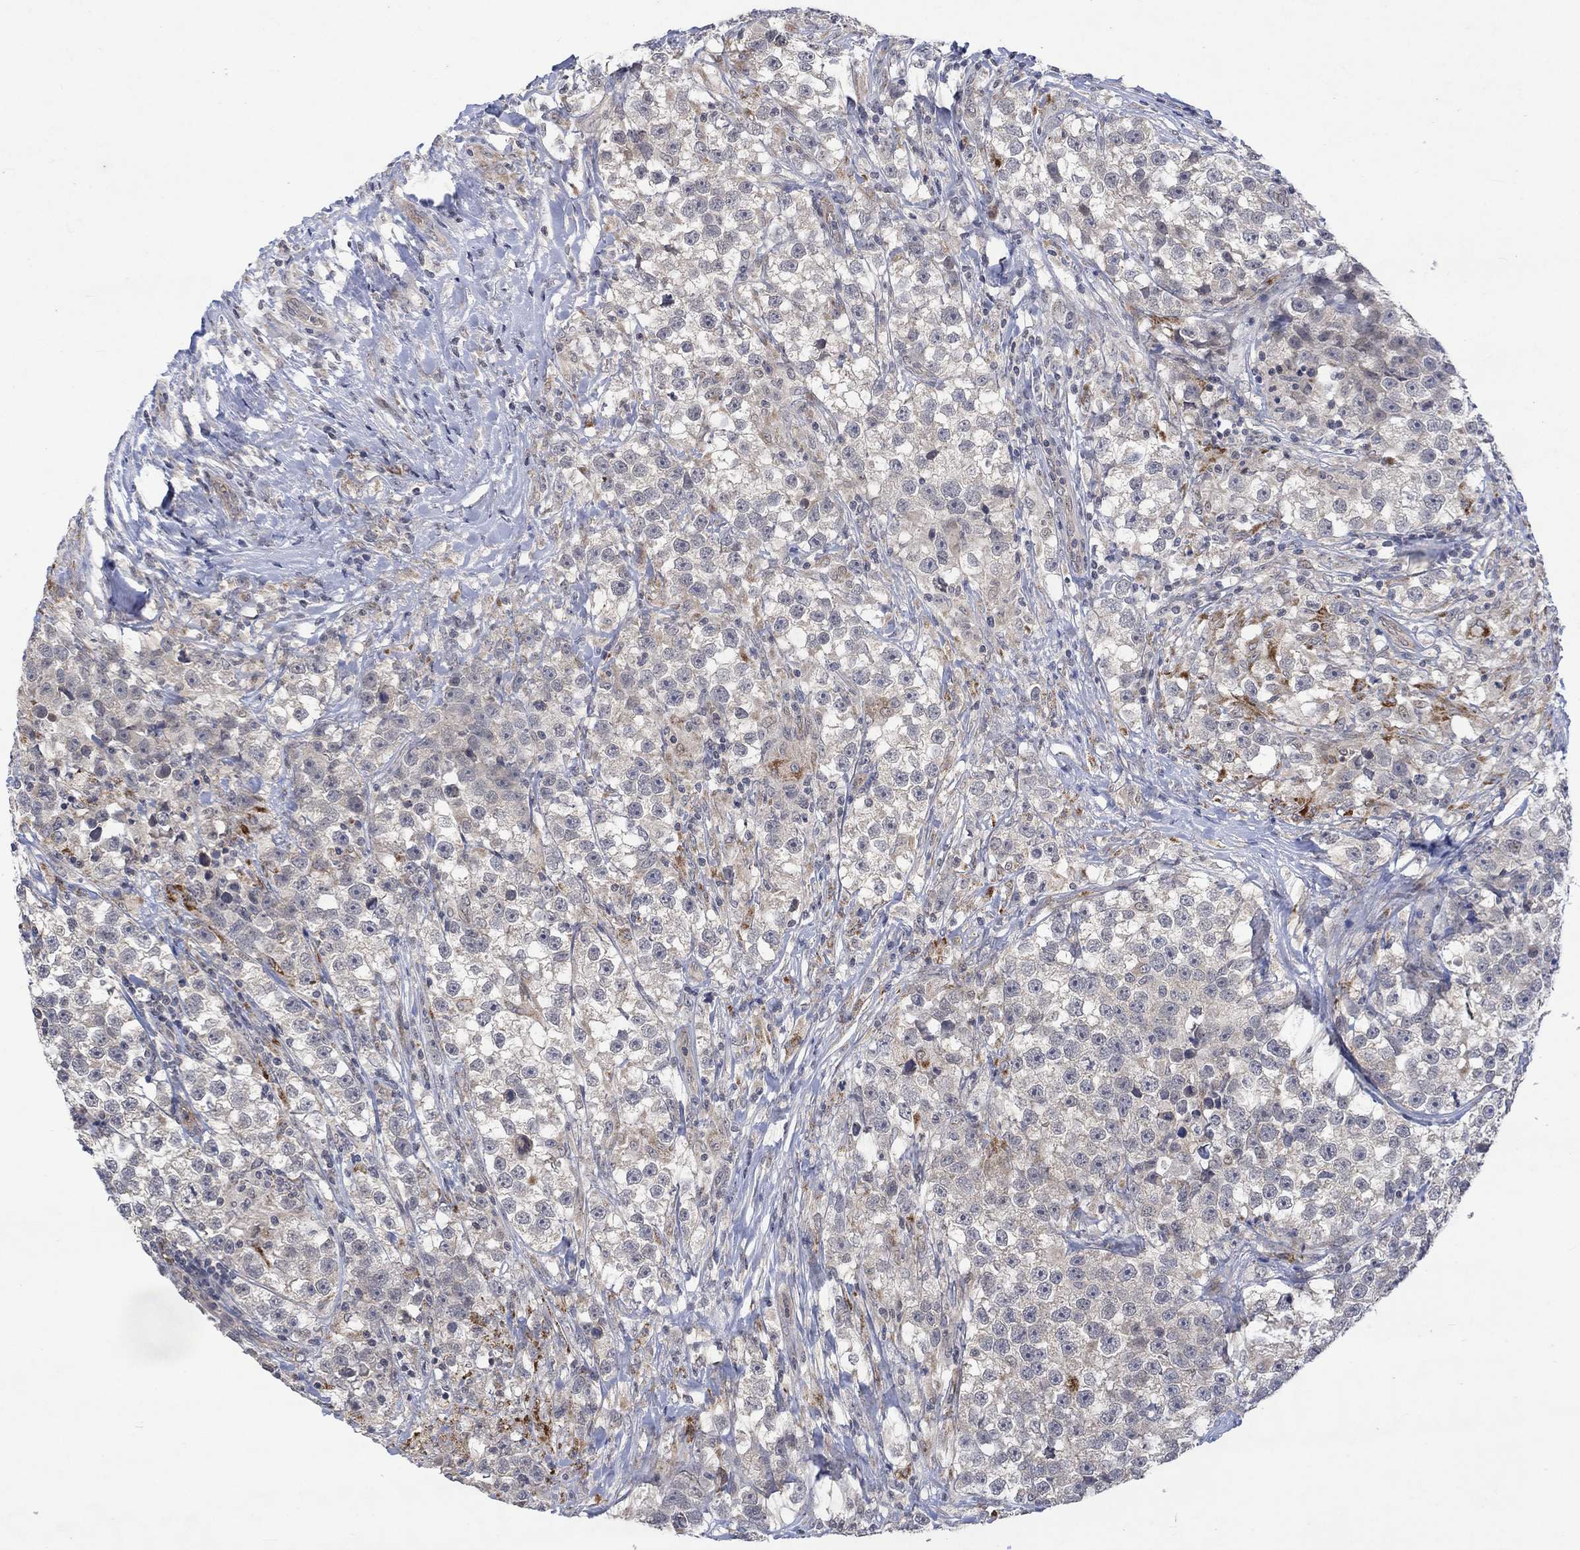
{"staining": {"intensity": "weak", "quantity": "<25%", "location": "cytoplasmic/membranous"}, "tissue": "testis cancer", "cell_type": "Tumor cells", "image_type": "cancer", "snomed": [{"axis": "morphology", "description": "Seminoma, NOS"}, {"axis": "topography", "description": "Testis"}], "caption": "Tumor cells are negative for protein expression in human testis cancer (seminoma).", "gene": "GRIN2D", "patient": {"sex": "male", "age": 46}}